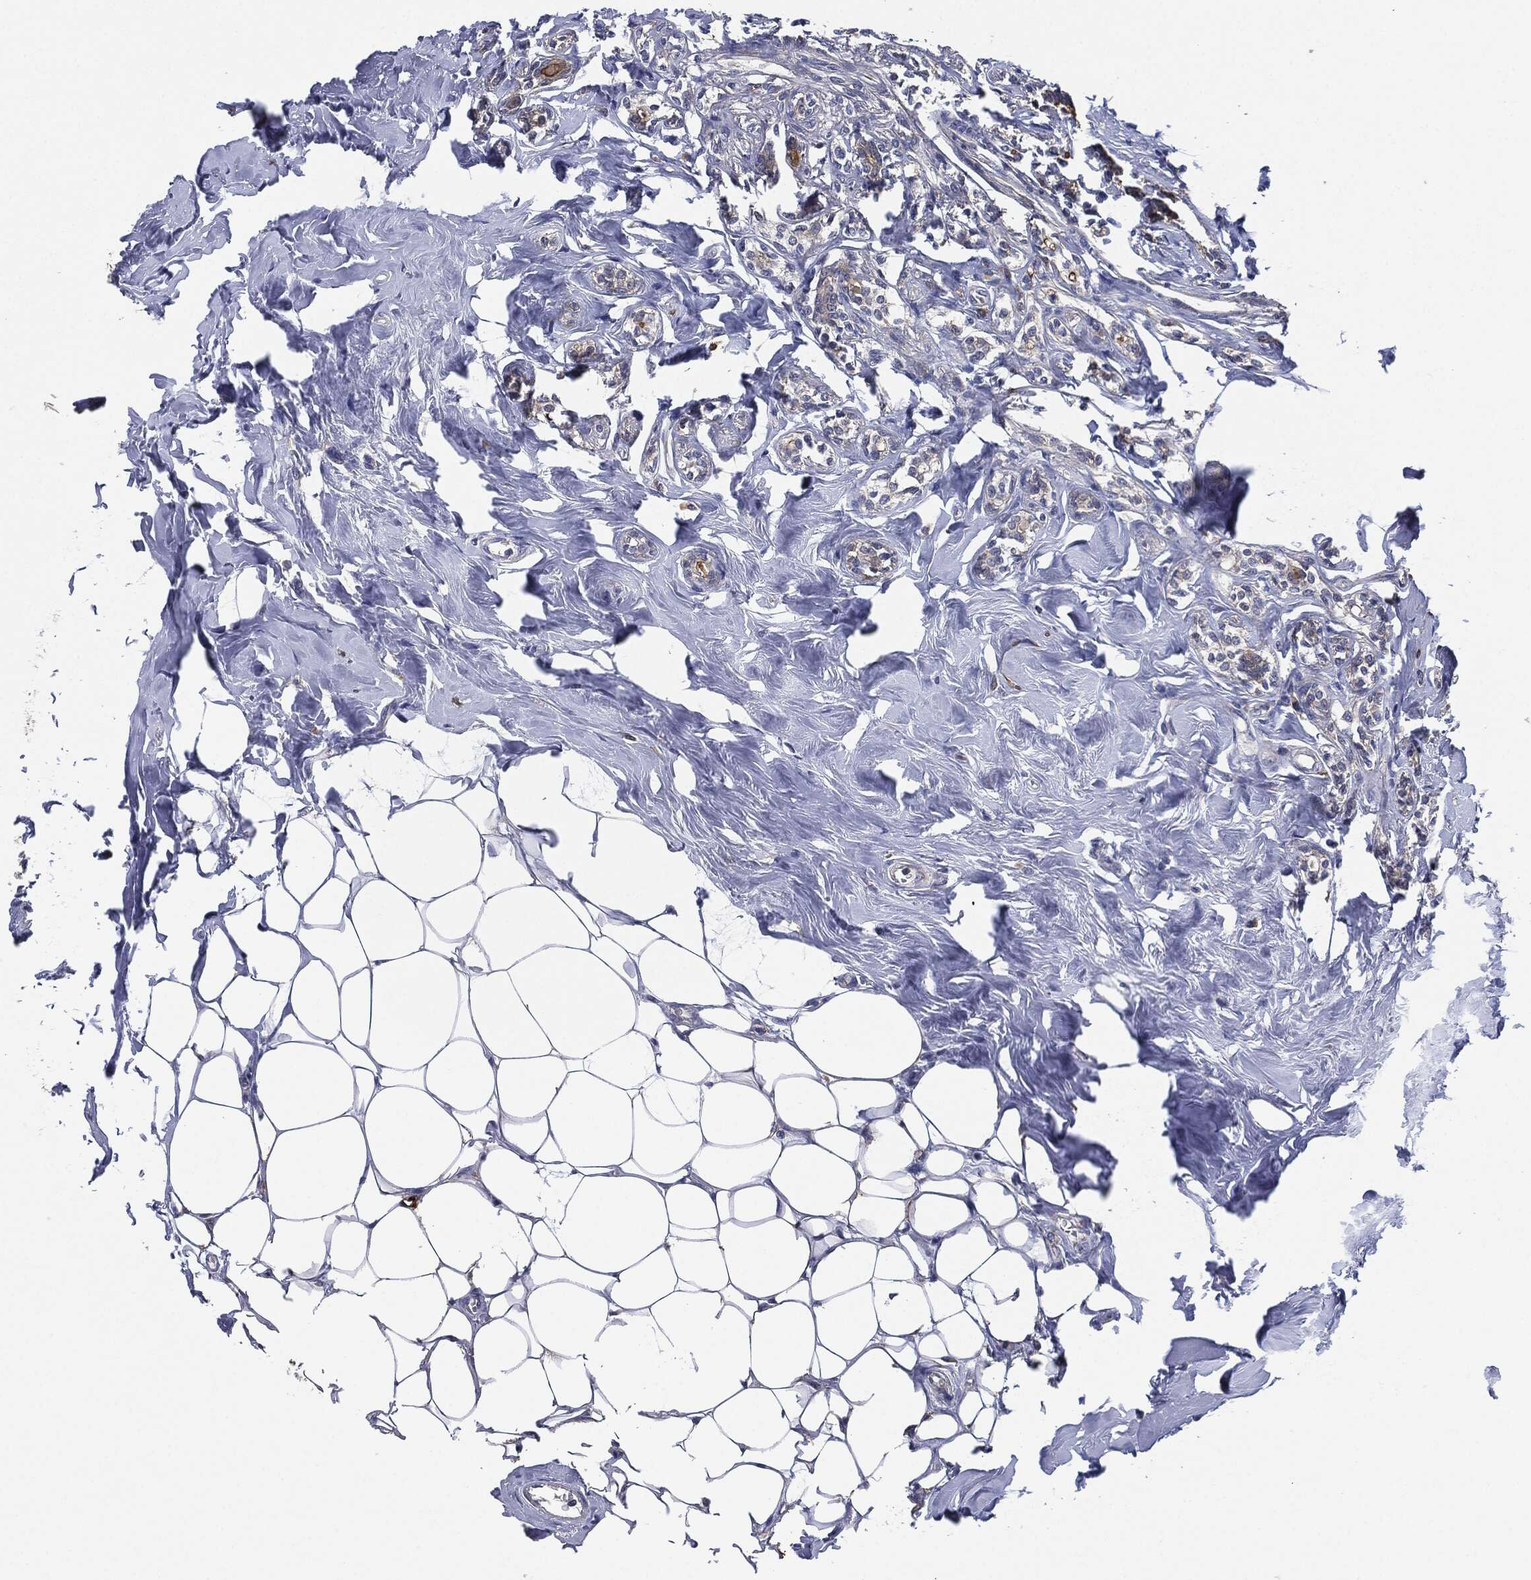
{"staining": {"intensity": "weak", "quantity": "25%-75%", "location": "cytoplasmic/membranous"}, "tissue": "breast cancer", "cell_type": "Tumor cells", "image_type": "cancer", "snomed": [{"axis": "morphology", "description": "Duct carcinoma"}, {"axis": "topography", "description": "Breast"}], "caption": "A brown stain shows weak cytoplasmic/membranous staining of a protein in breast intraductal carcinoma tumor cells.", "gene": "TMEM11", "patient": {"sex": "female", "age": 83}}